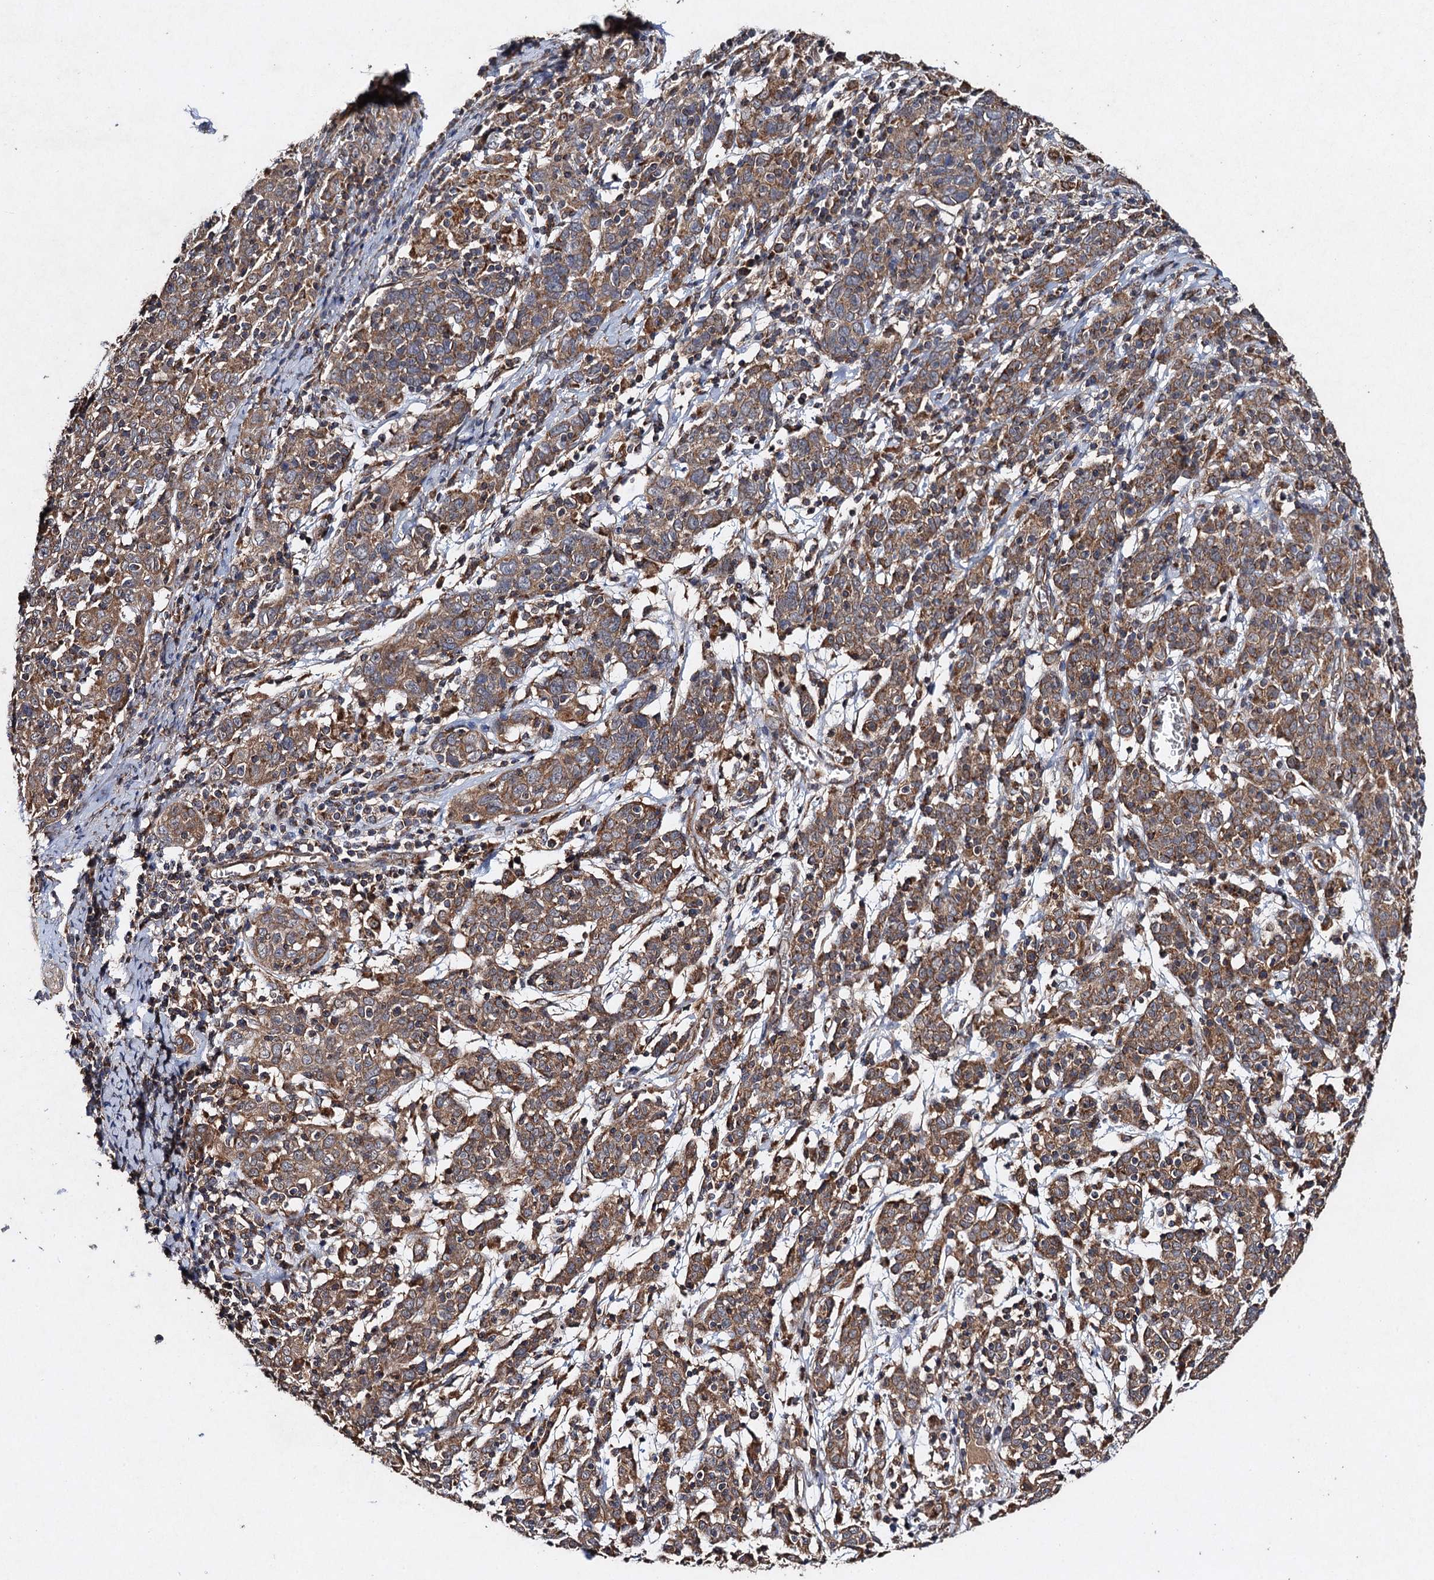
{"staining": {"intensity": "moderate", "quantity": ">75%", "location": "cytoplasmic/membranous"}, "tissue": "cervical cancer", "cell_type": "Tumor cells", "image_type": "cancer", "snomed": [{"axis": "morphology", "description": "Squamous cell carcinoma, NOS"}, {"axis": "topography", "description": "Cervix"}], "caption": "This histopathology image reveals immunohistochemistry (IHC) staining of human squamous cell carcinoma (cervical), with medium moderate cytoplasmic/membranous positivity in about >75% of tumor cells.", "gene": "NDUFA13", "patient": {"sex": "female", "age": 67}}